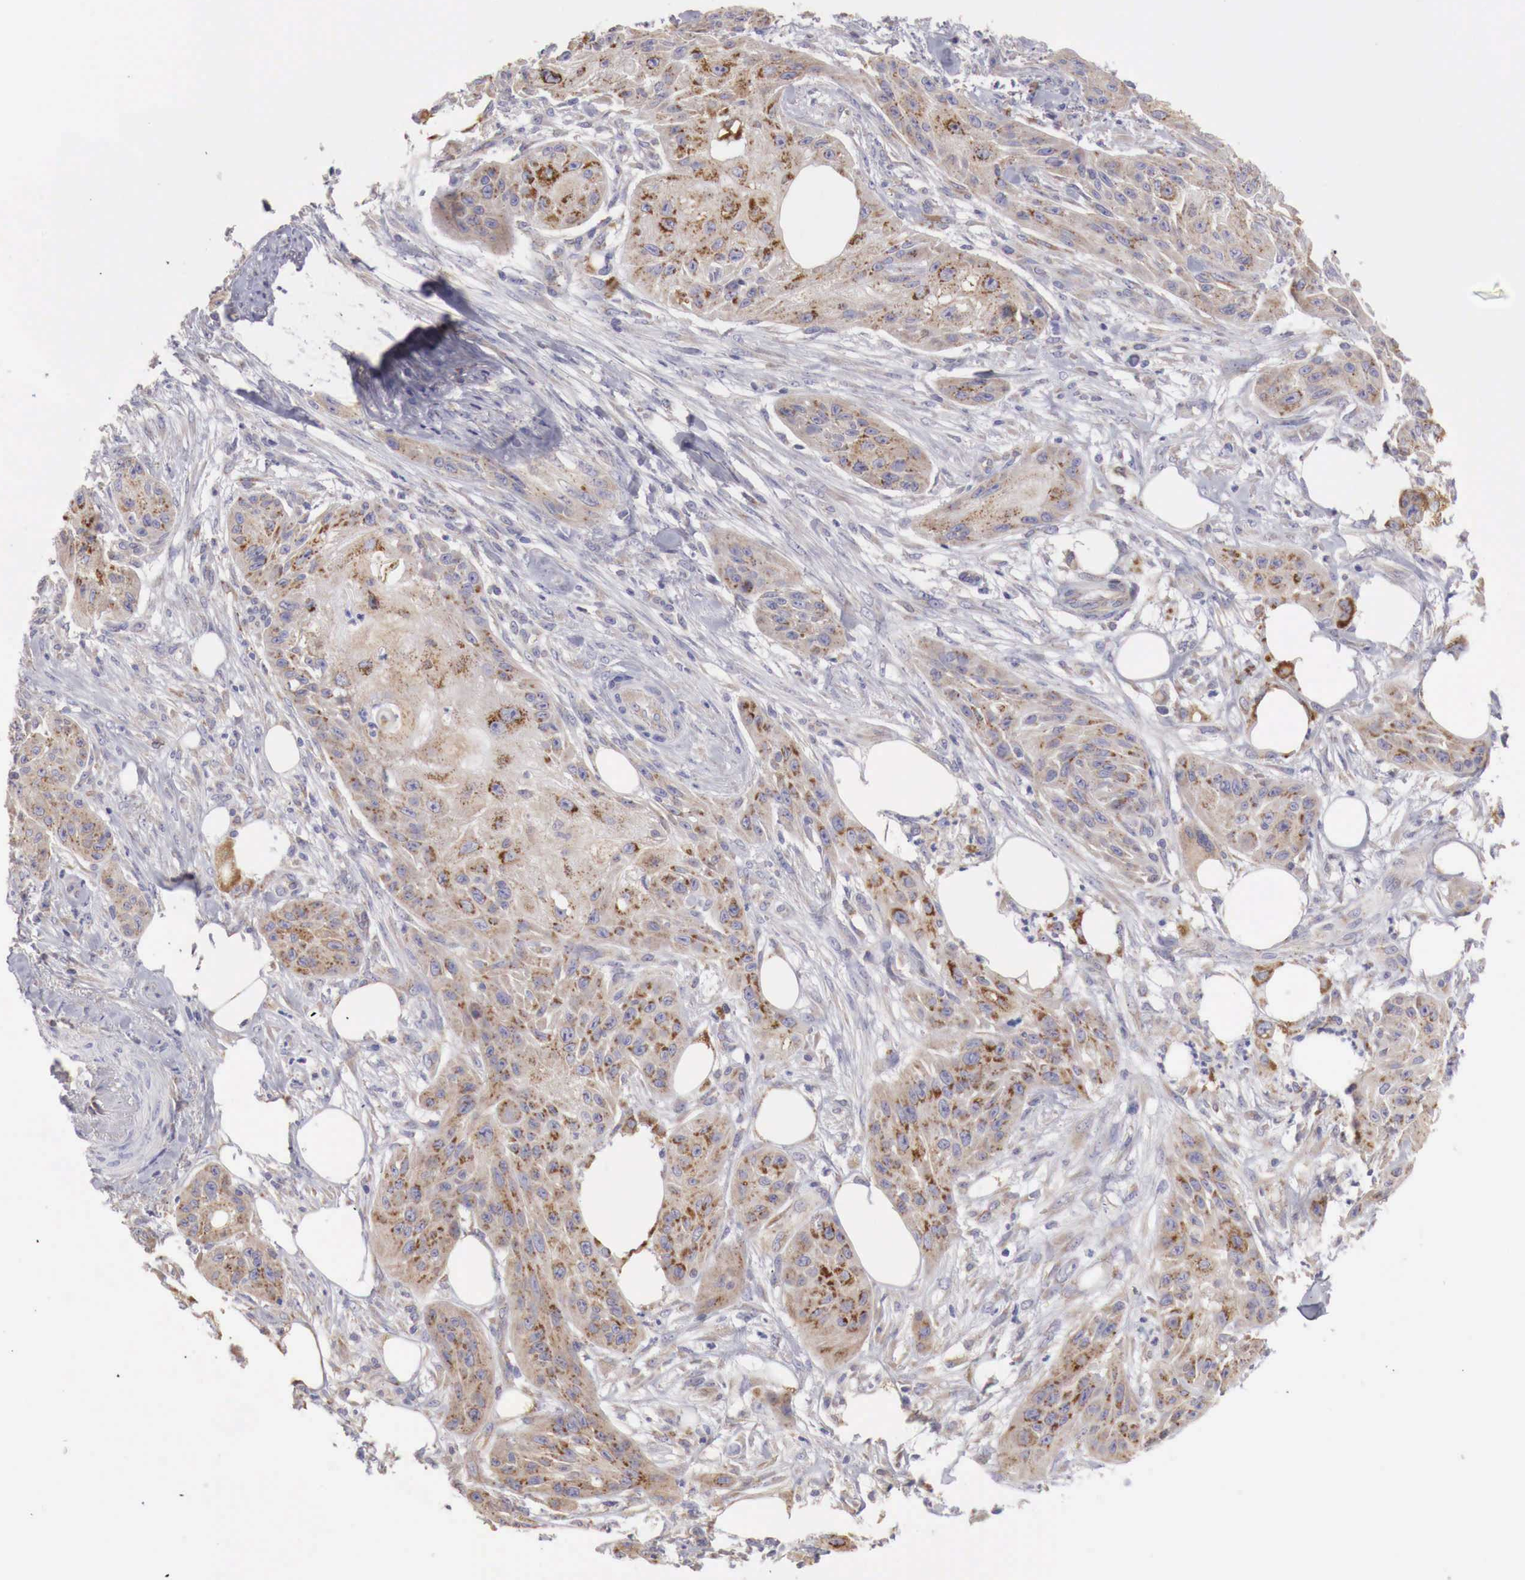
{"staining": {"intensity": "moderate", "quantity": ">75%", "location": "cytoplasmic/membranous"}, "tissue": "skin cancer", "cell_type": "Tumor cells", "image_type": "cancer", "snomed": [{"axis": "morphology", "description": "Squamous cell carcinoma, NOS"}, {"axis": "topography", "description": "Skin"}], "caption": "An image showing moderate cytoplasmic/membranous staining in about >75% of tumor cells in squamous cell carcinoma (skin), as visualized by brown immunohistochemical staining.", "gene": "NSDHL", "patient": {"sex": "female", "age": 88}}